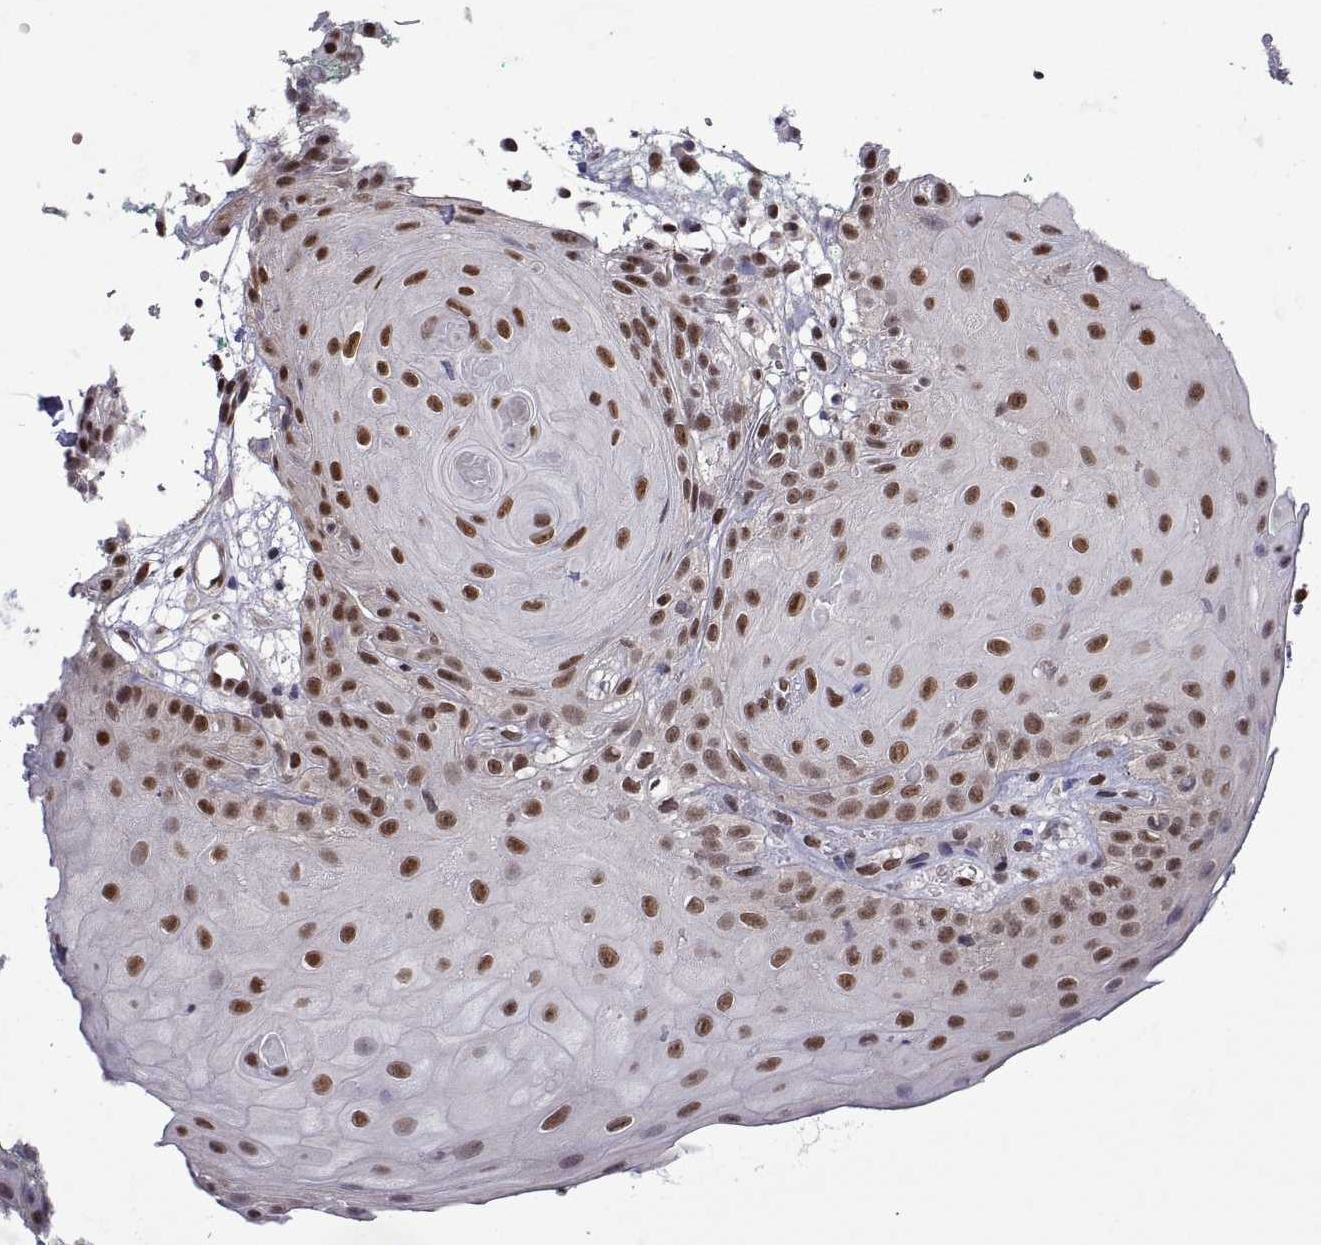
{"staining": {"intensity": "moderate", "quantity": ">75%", "location": "nuclear"}, "tissue": "head and neck cancer", "cell_type": "Tumor cells", "image_type": "cancer", "snomed": [{"axis": "morphology", "description": "Normal tissue, NOS"}, {"axis": "morphology", "description": "Squamous cell carcinoma, NOS"}, {"axis": "topography", "description": "Oral tissue"}, {"axis": "topography", "description": "Salivary gland"}, {"axis": "topography", "description": "Head-Neck"}], "caption": "Head and neck cancer stained with a brown dye exhibits moderate nuclear positive staining in about >75% of tumor cells.", "gene": "NR4A1", "patient": {"sex": "female", "age": 62}}